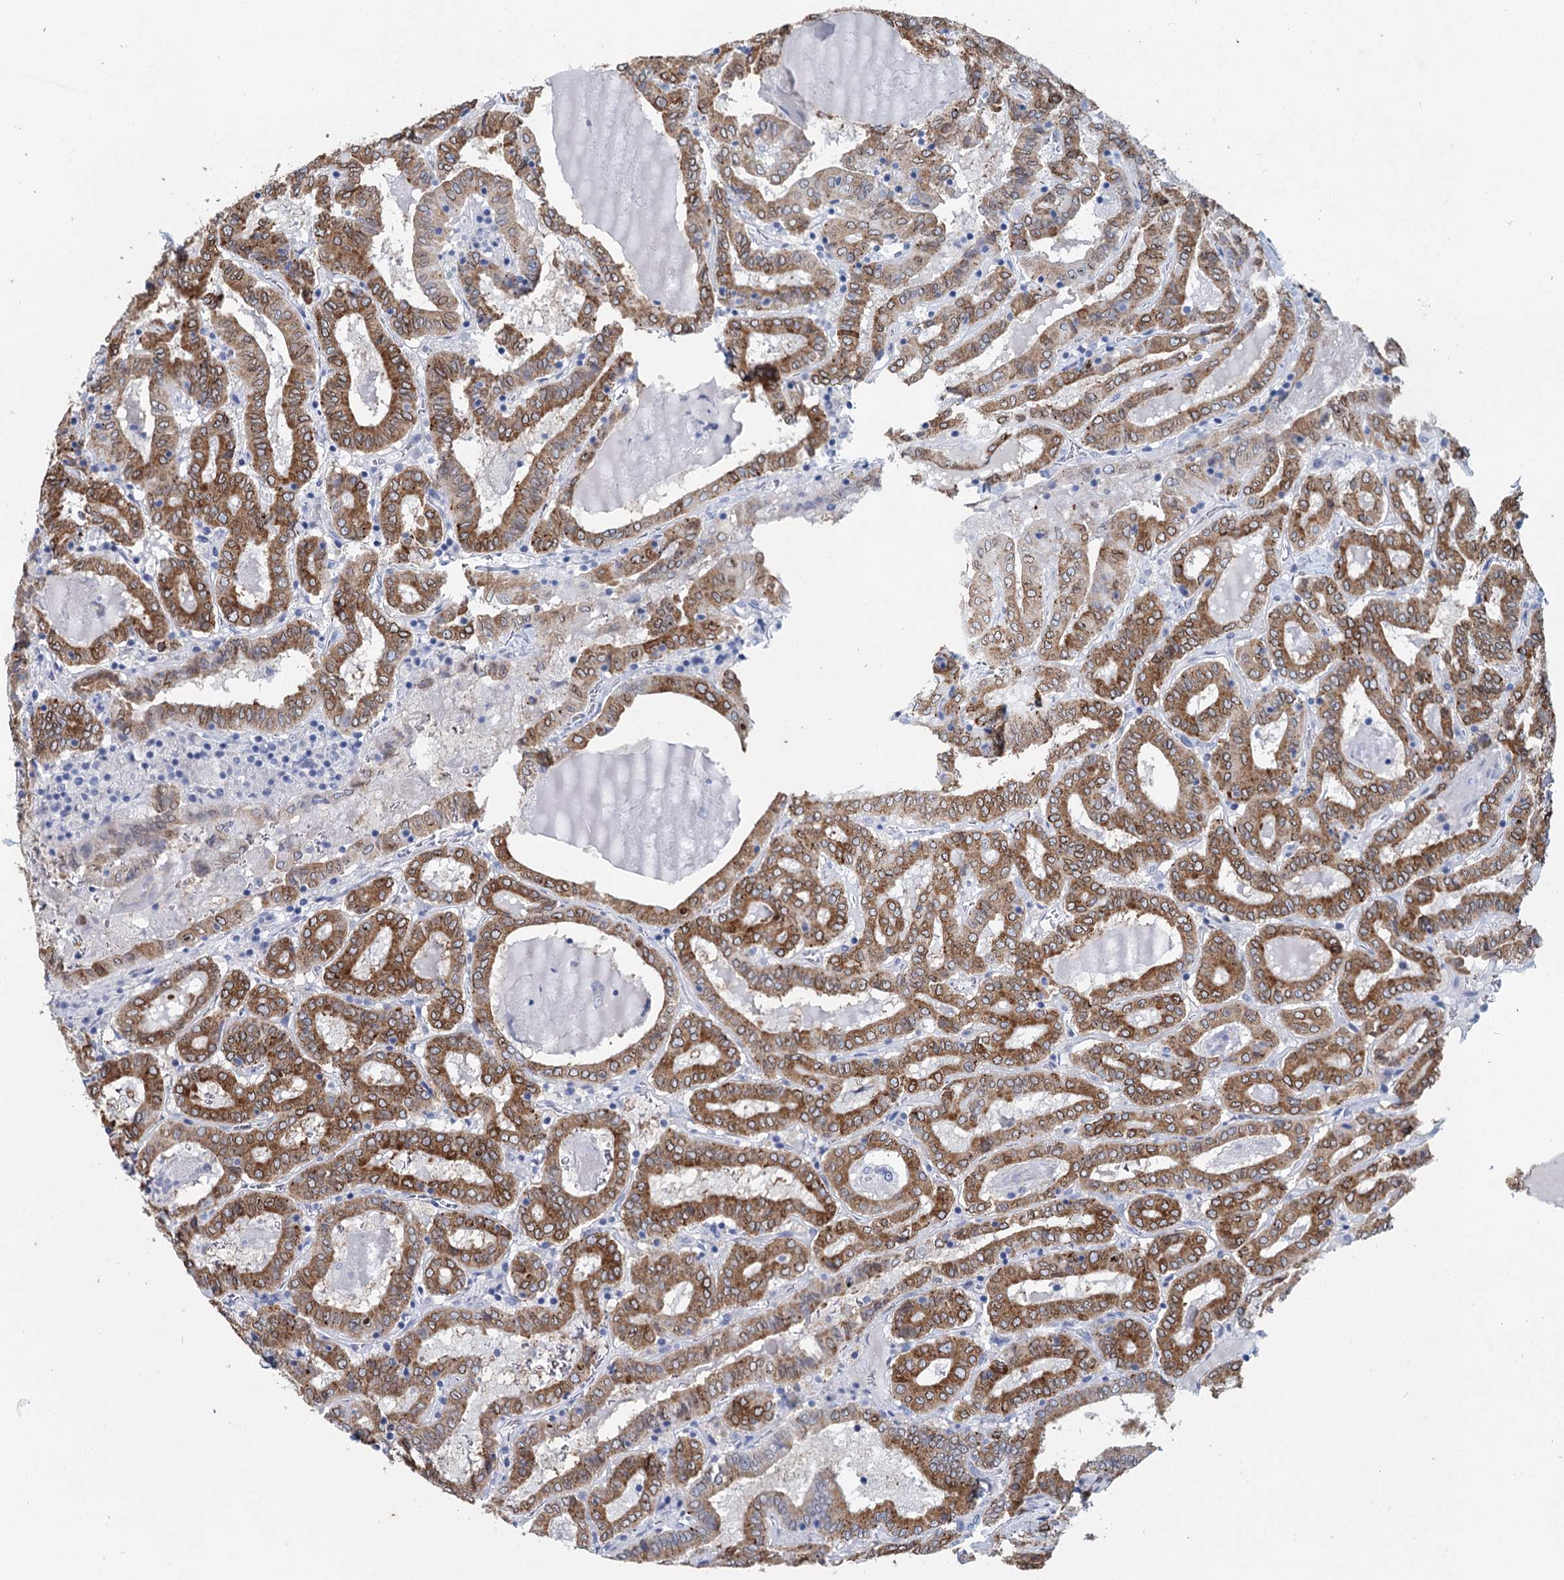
{"staining": {"intensity": "moderate", "quantity": ">75%", "location": "cytoplasmic/membranous"}, "tissue": "thyroid cancer", "cell_type": "Tumor cells", "image_type": "cancer", "snomed": [{"axis": "morphology", "description": "Papillary adenocarcinoma, NOS"}, {"axis": "topography", "description": "Thyroid gland"}], "caption": "A brown stain labels moderate cytoplasmic/membranous staining of a protein in thyroid cancer tumor cells.", "gene": "METTL7B", "patient": {"sex": "female", "age": 72}}